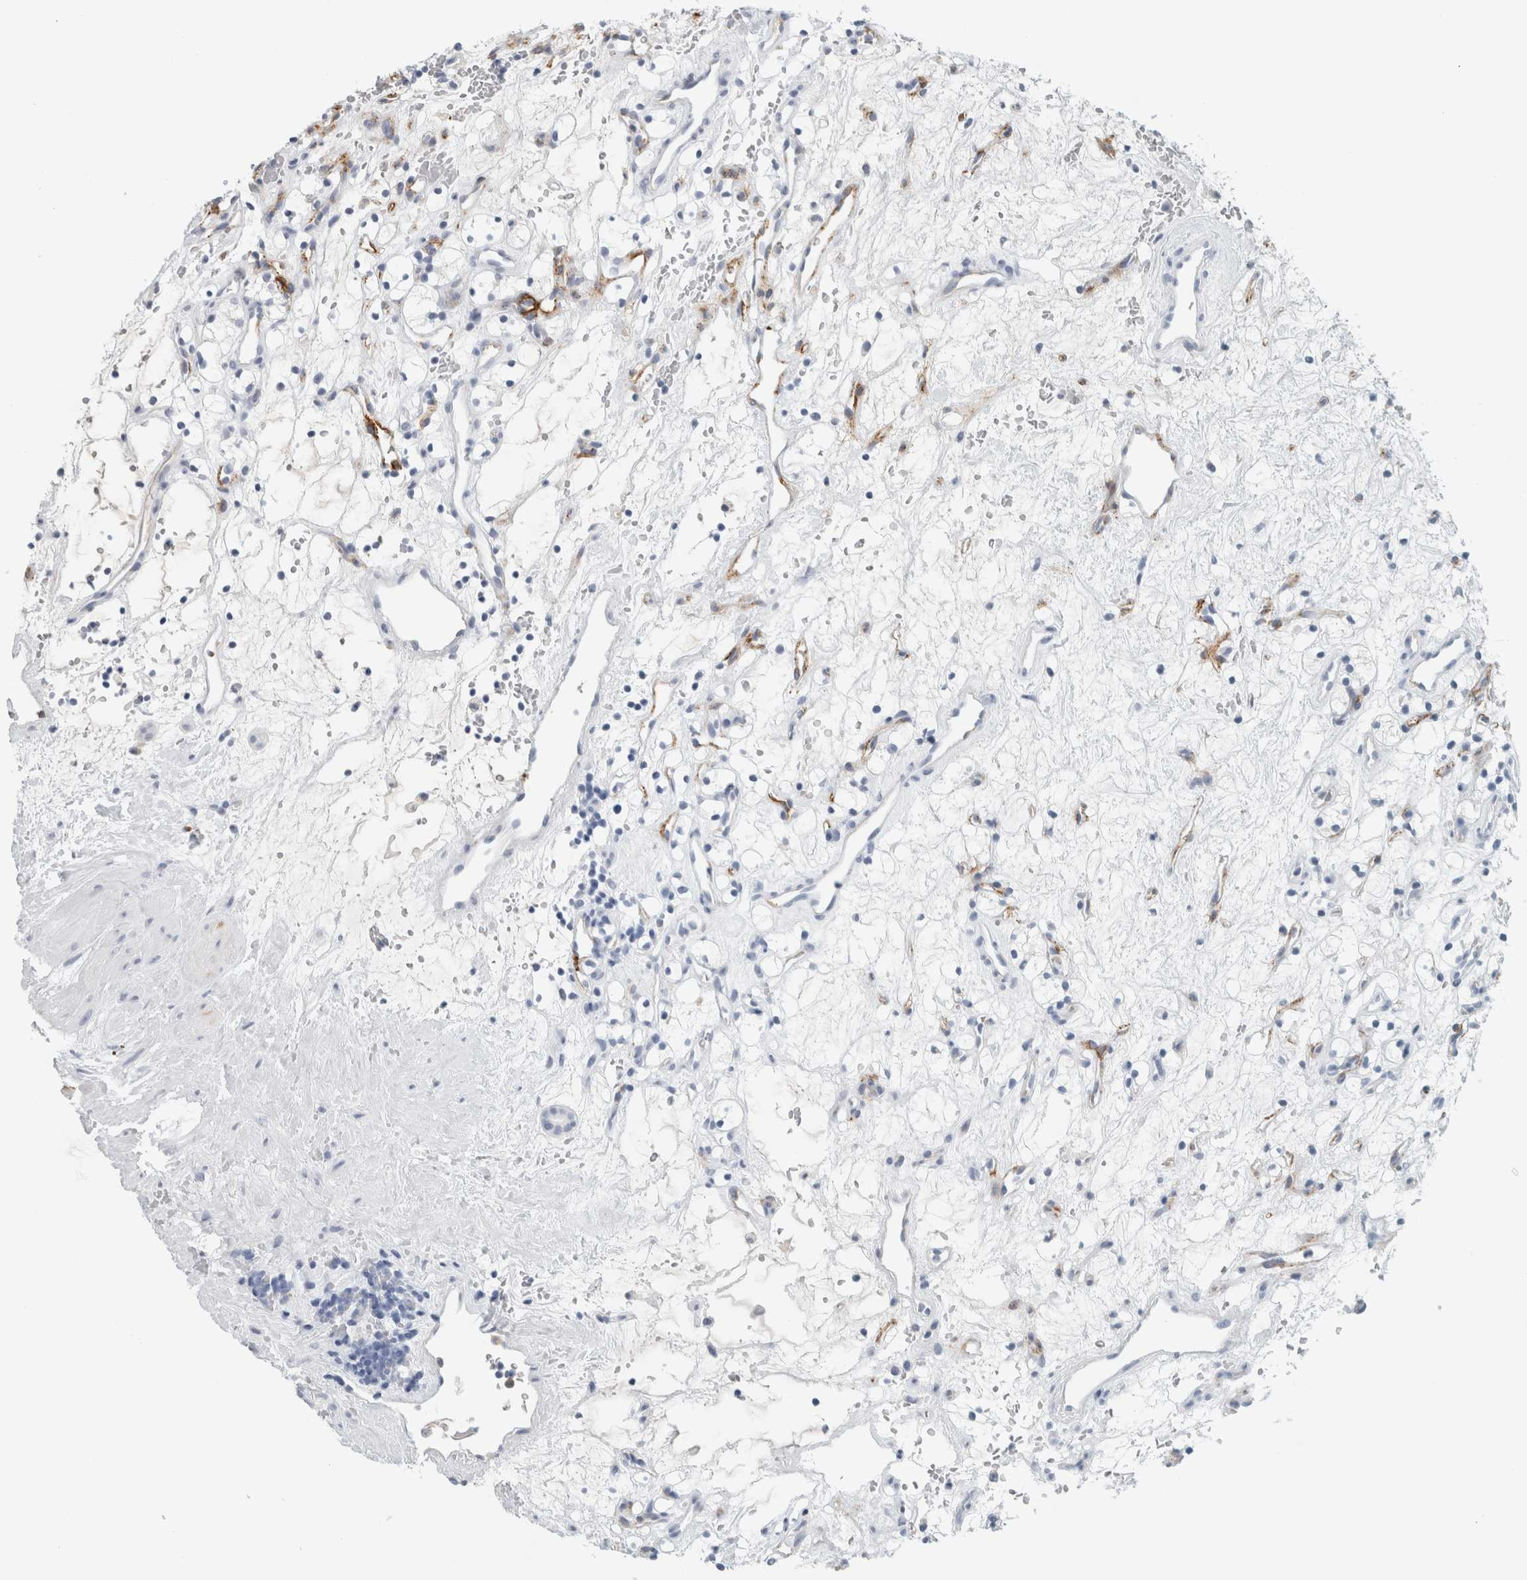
{"staining": {"intensity": "negative", "quantity": "none", "location": "none"}, "tissue": "renal cancer", "cell_type": "Tumor cells", "image_type": "cancer", "snomed": [{"axis": "morphology", "description": "Adenocarcinoma, NOS"}, {"axis": "topography", "description": "Kidney"}], "caption": "A micrograph of renal adenocarcinoma stained for a protein shows no brown staining in tumor cells.", "gene": "CD36", "patient": {"sex": "female", "age": 60}}